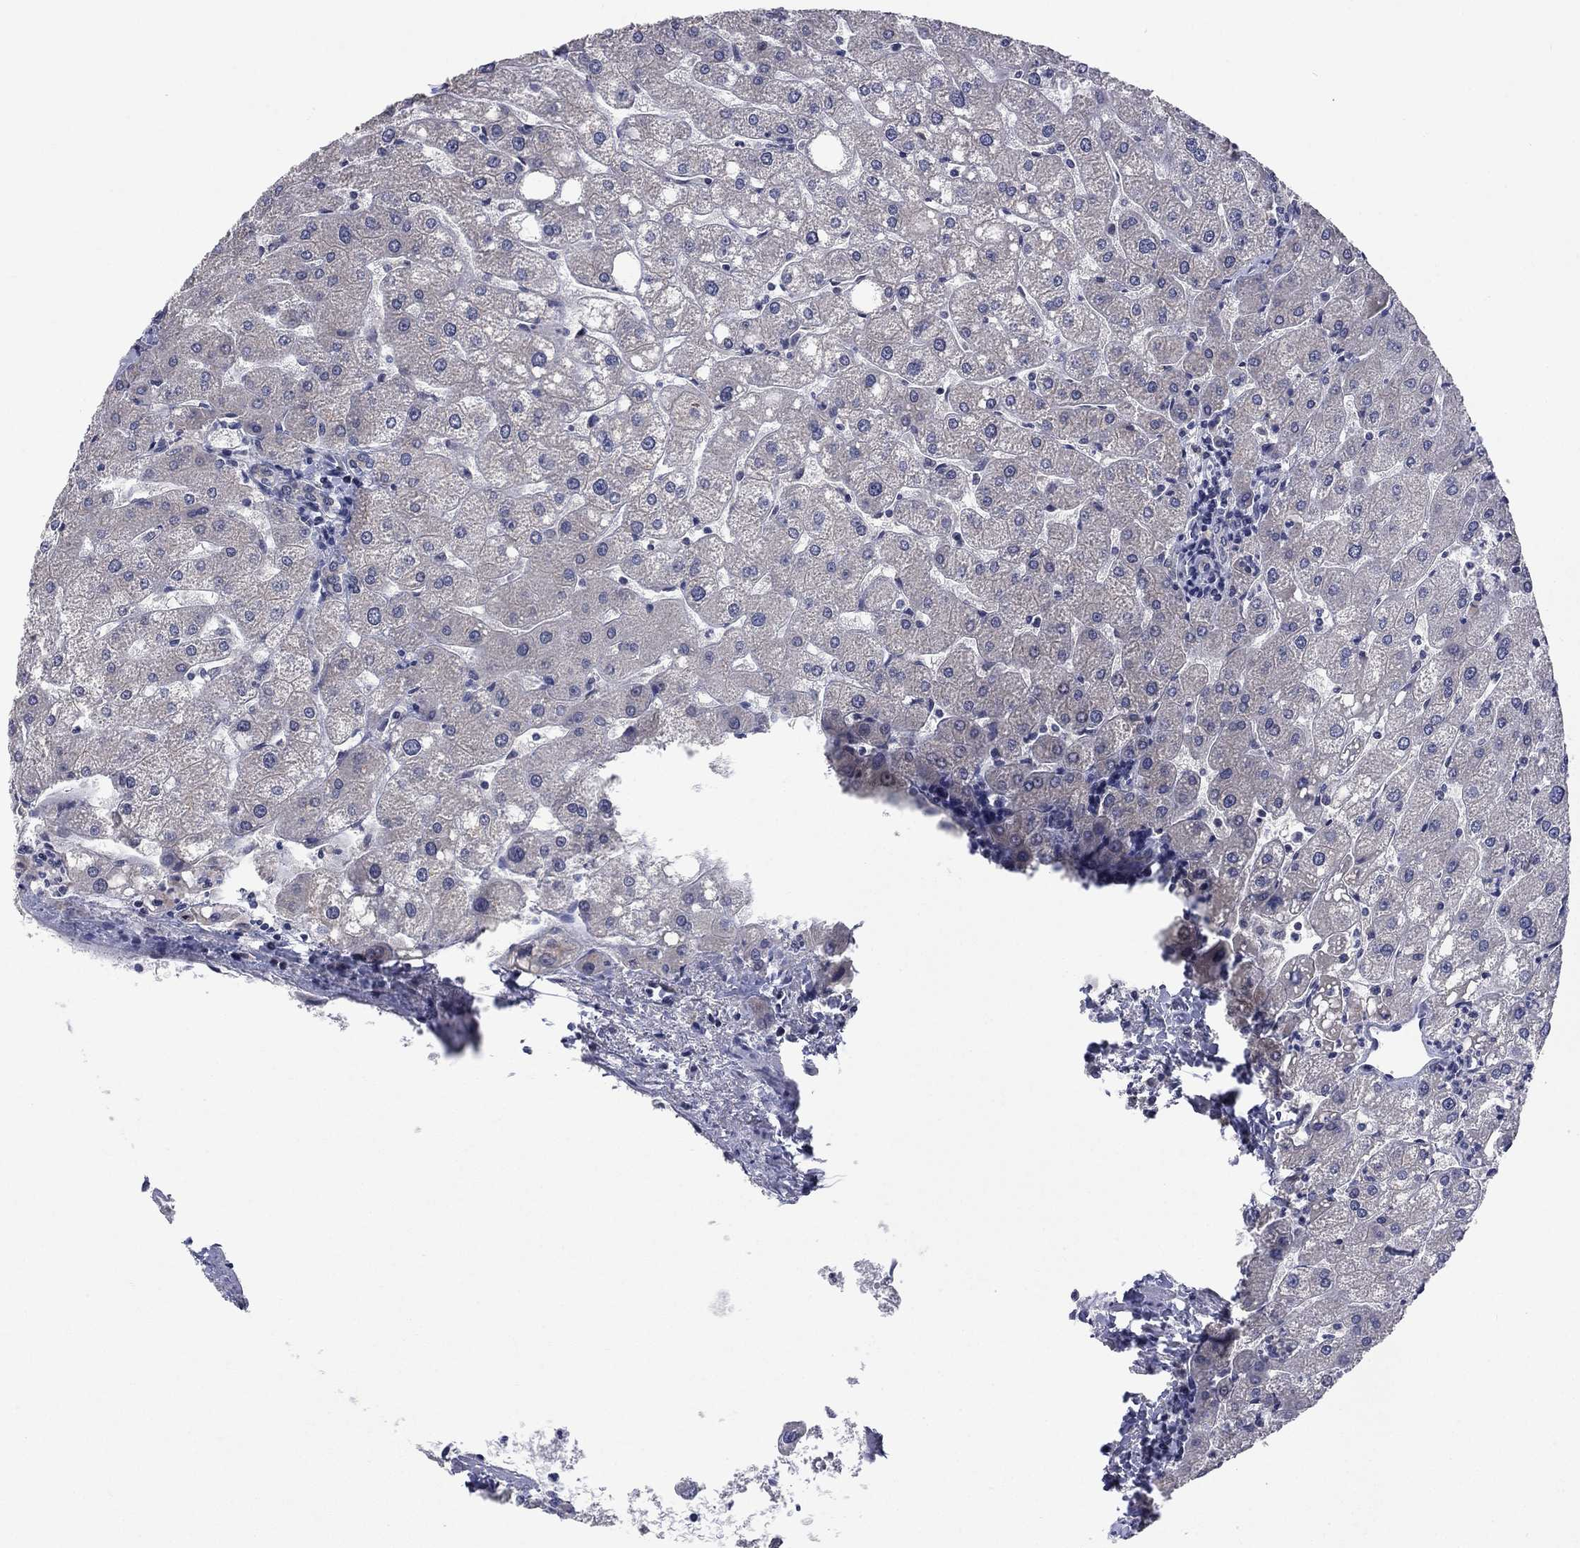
{"staining": {"intensity": "negative", "quantity": "none", "location": "none"}, "tissue": "liver", "cell_type": "Cholangiocytes", "image_type": "normal", "snomed": [{"axis": "morphology", "description": "Normal tissue, NOS"}, {"axis": "topography", "description": "Liver"}], "caption": "A high-resolution image shows immunohistochemistry (IHC) staining of unremarkable liver, which displays no significant expression in cholangiocytes.", "gene": "SPATA33", "patient": {"sex": "male", "age": 67}}